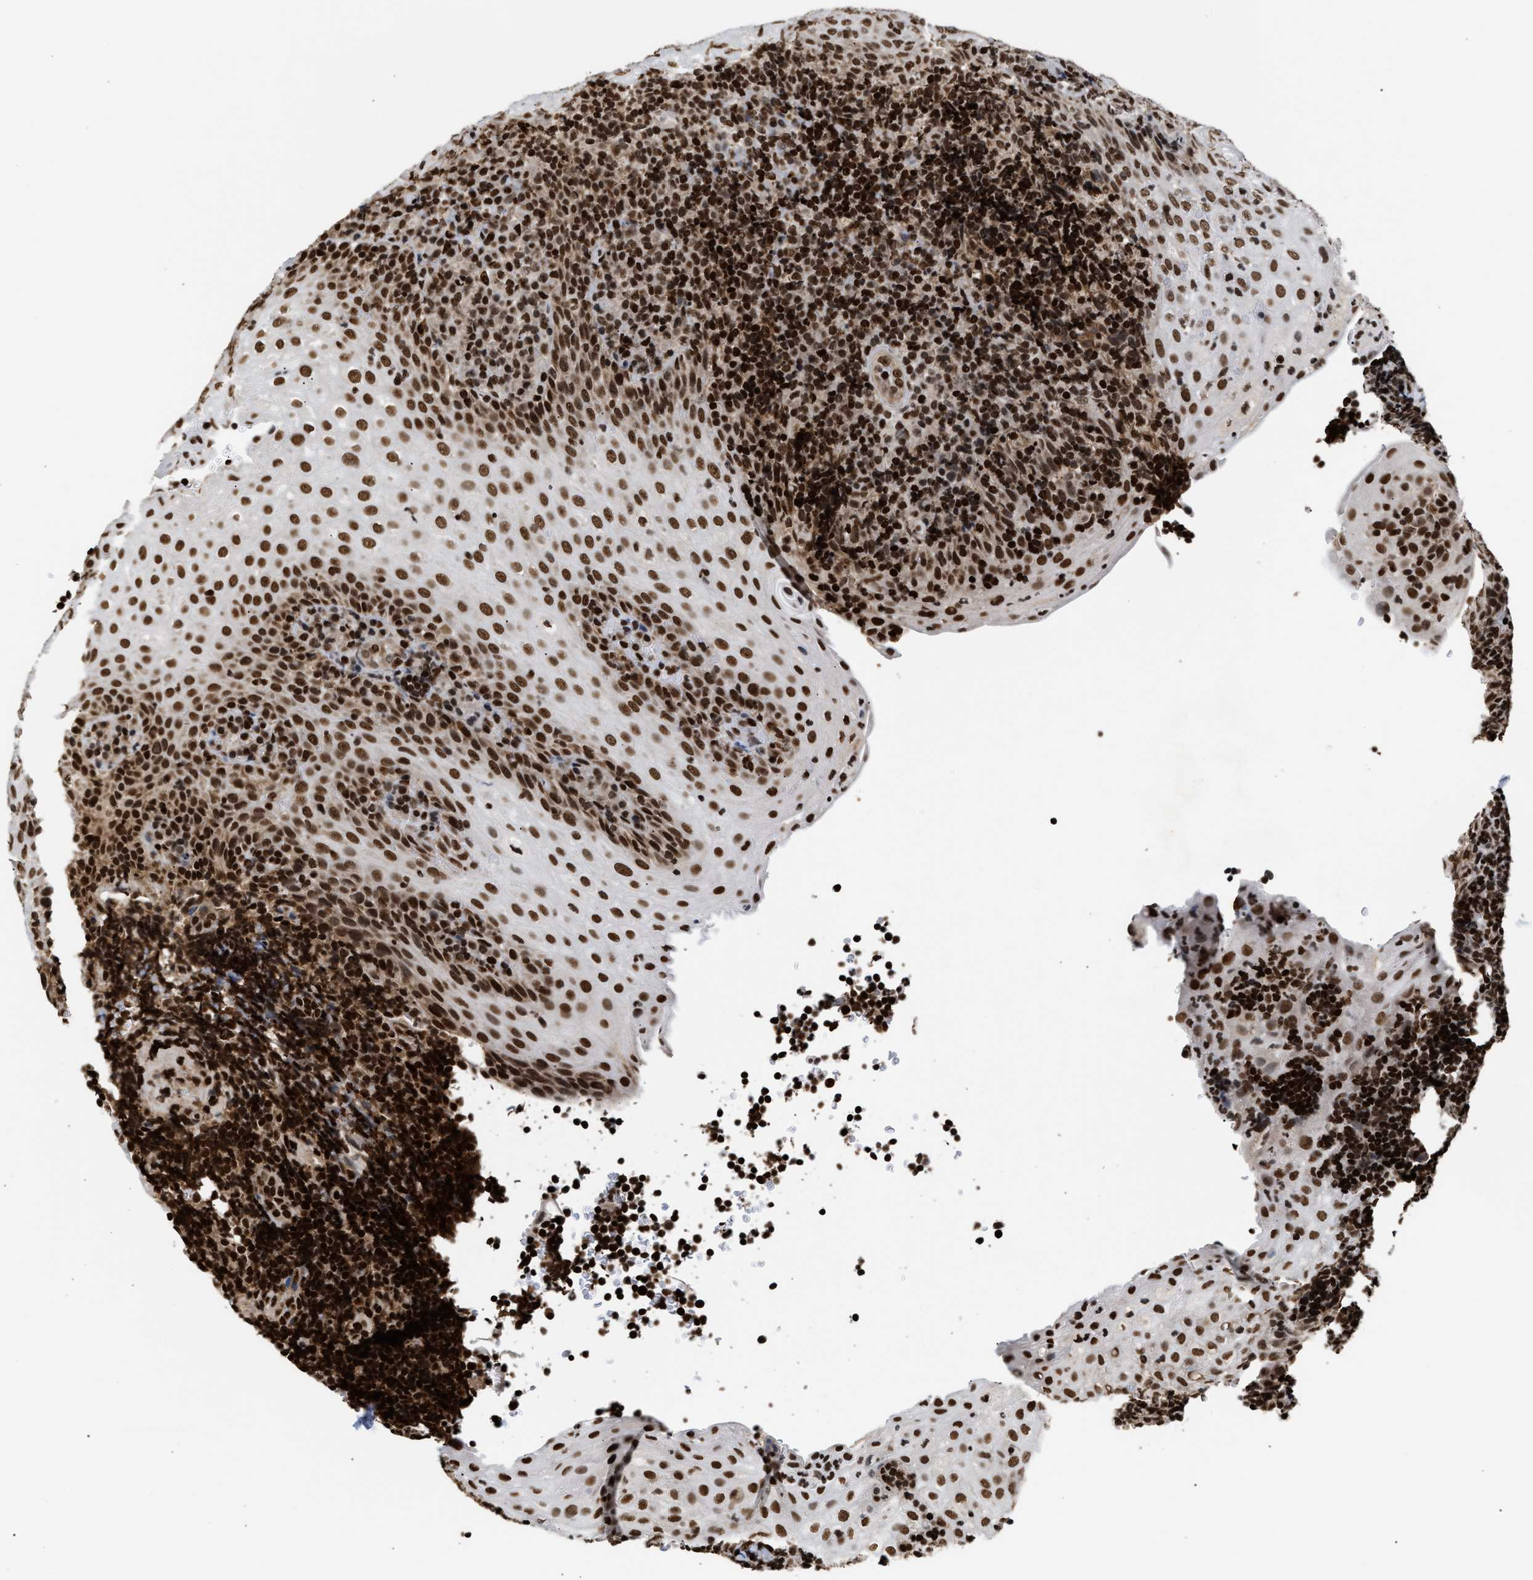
{"staining": {"intensity": "strong", "quantity": ">75%", "location": "nuclear"}, "tissue": "tonsil", "cell_type": "Germinal center cells", "image_type": "normal", "snomed": [{"axis": "morphology", "description": "Normal tissue, NOS"}, {"axis": "topography", "description": "Tonsil"}], "caption": "Immunohistochemistry image of normal human tonsil stained for a protein (brown), which shows high levels of strong nuclear positivity in approximately >75% of germinal center cells.", "gene": "PSIP1", "patient": {"sex": "male", "age": 37}}